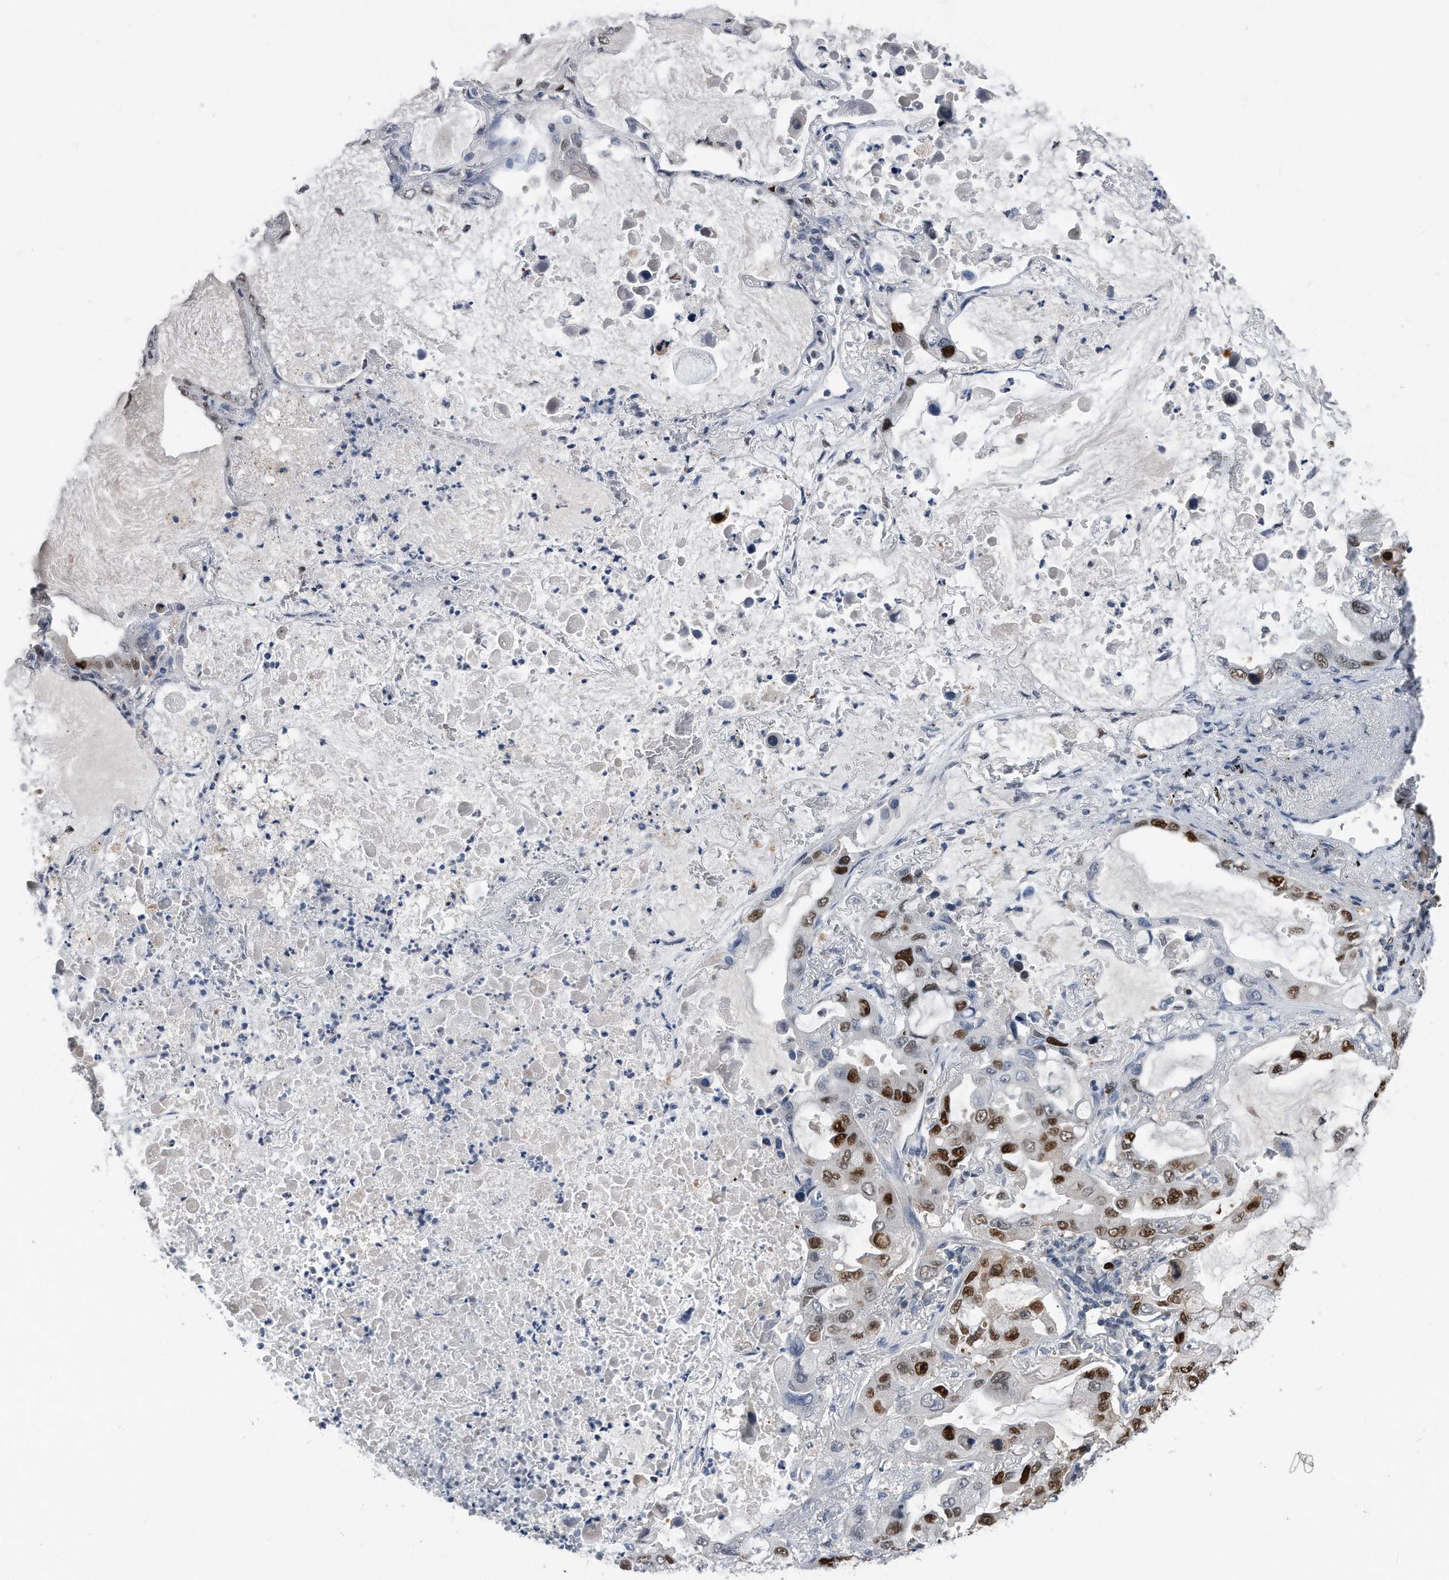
{"staining": {"intensity": "strong", "quantity": "25%-75%", "location": "nuclear"}, "tissue": "lung cancer", "cell_type": "Tumor cells", "image_type": "cancer", "snomed": [{"axis": "morphology", "description": "Adenocarcinoma, NOS"}, {"axis": "topography", "description": "Lung"}], "caption": "Adenocarcinoma (lung) was stained to show a protein in brown. There is high levels of strong nuclear expression in approximately 25%-75% of tumor cells.", "gene": "PCNA", "patient": {"sex": "male", "age": 64}}